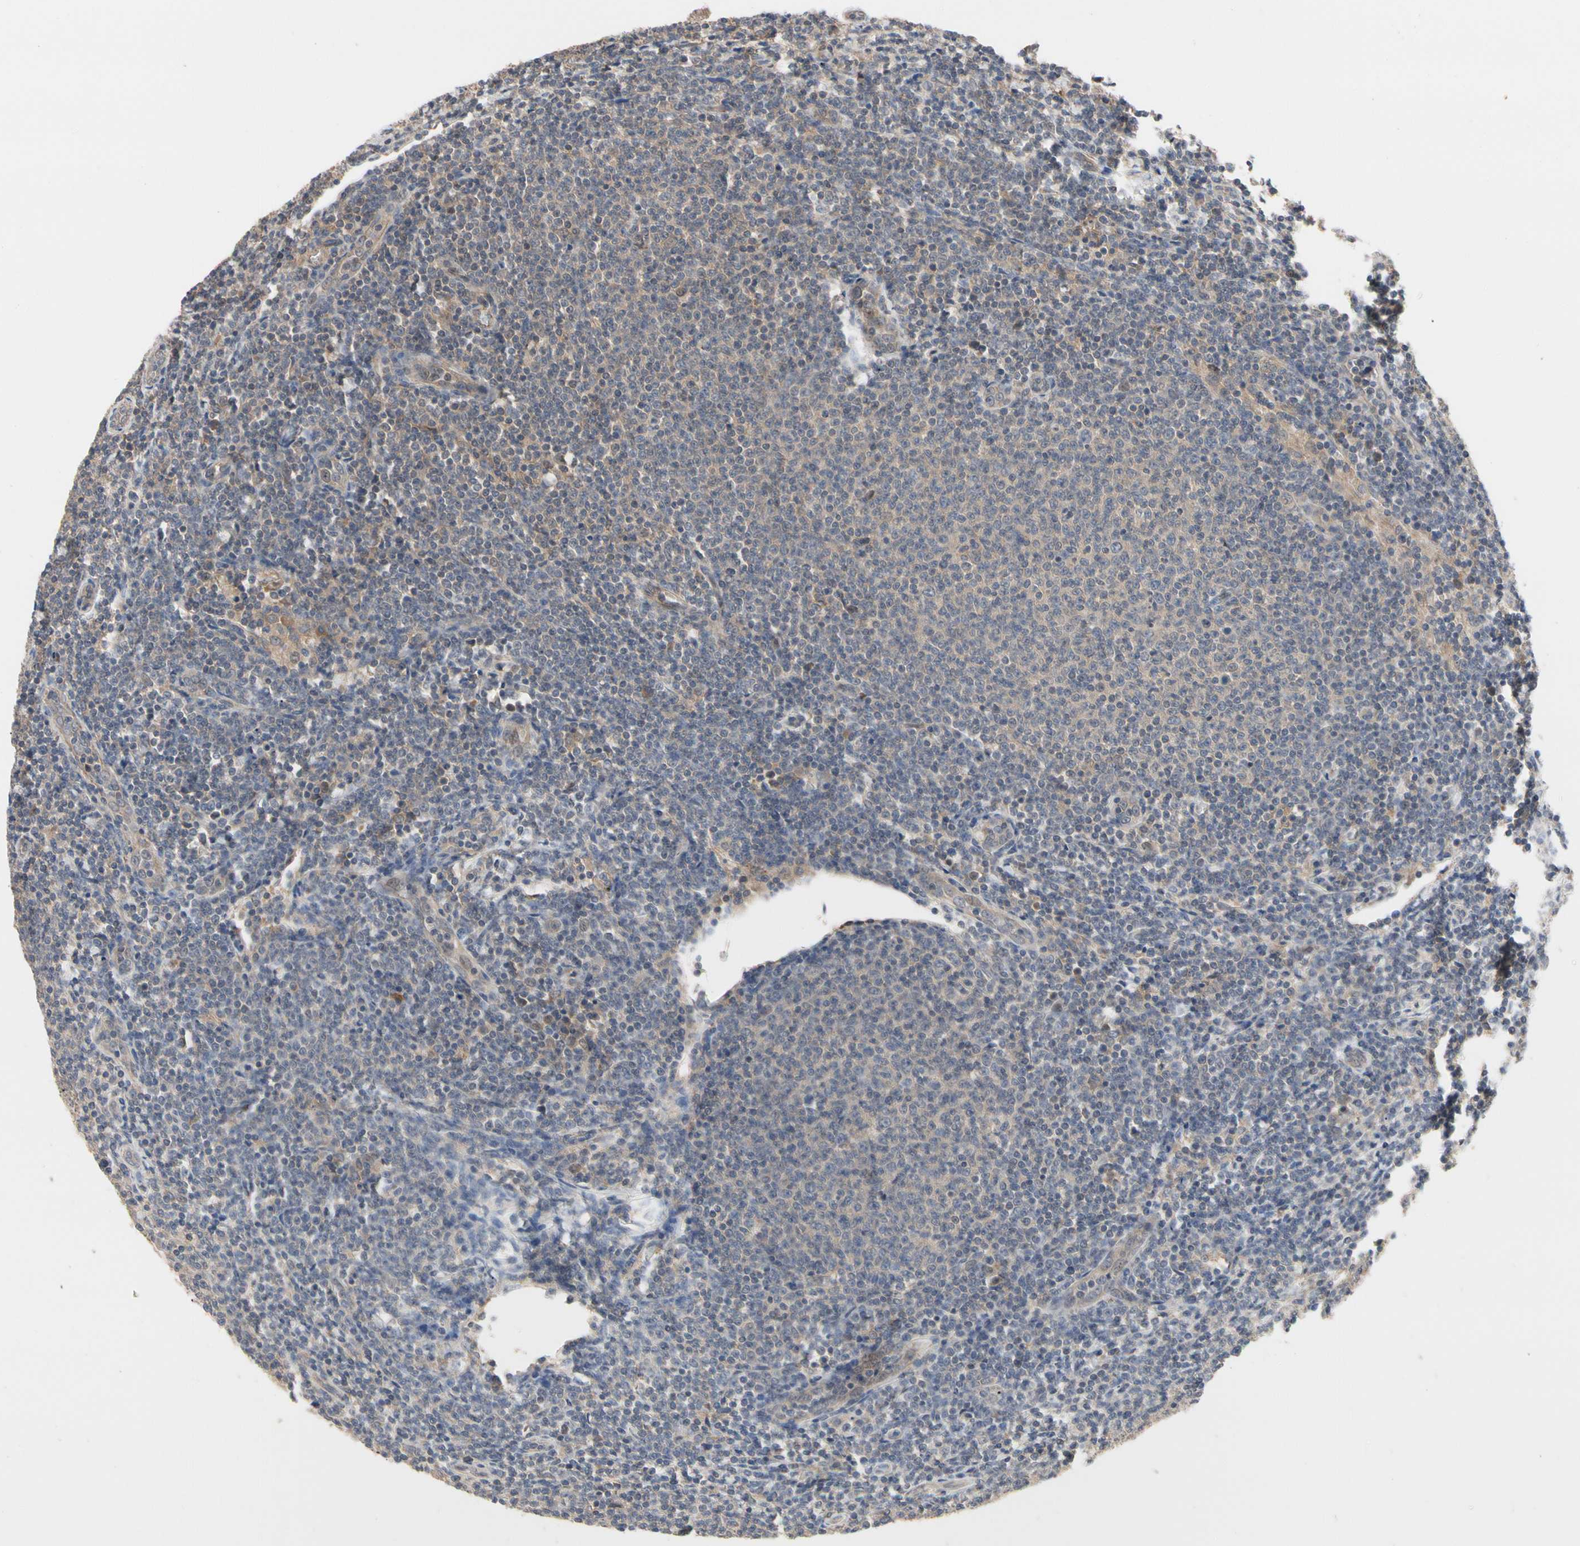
{"staining": {"intensity": "weak", "quantity": ">75%", "location": "cytoplasmic/membranous"}, "tissue": "lymphoma", "cell_type": "Tumor cells", "image_type": "cancer", "snomed": [{"axis": "morphology", "description": "Malignant lymphoma, non-Hodgkin's type, Low grade"}, {"axis": "topography", "description": "Lymph node"}], "caption": "An immunohistochemistry (IHC) micrograph of tumor tissue is shown. Protein staining in brown shows weak cytoplasmic/membranous positivity in malignant lymphoma, non-Hodgkin's type (low-grade) within tumor cells. Using DAB (brown) and hematoxylin (blue) stains, captured at high magnification using brightfield microscopy.", "gene": "DPP8", "patient": {"sex": "male", "age": 66}}